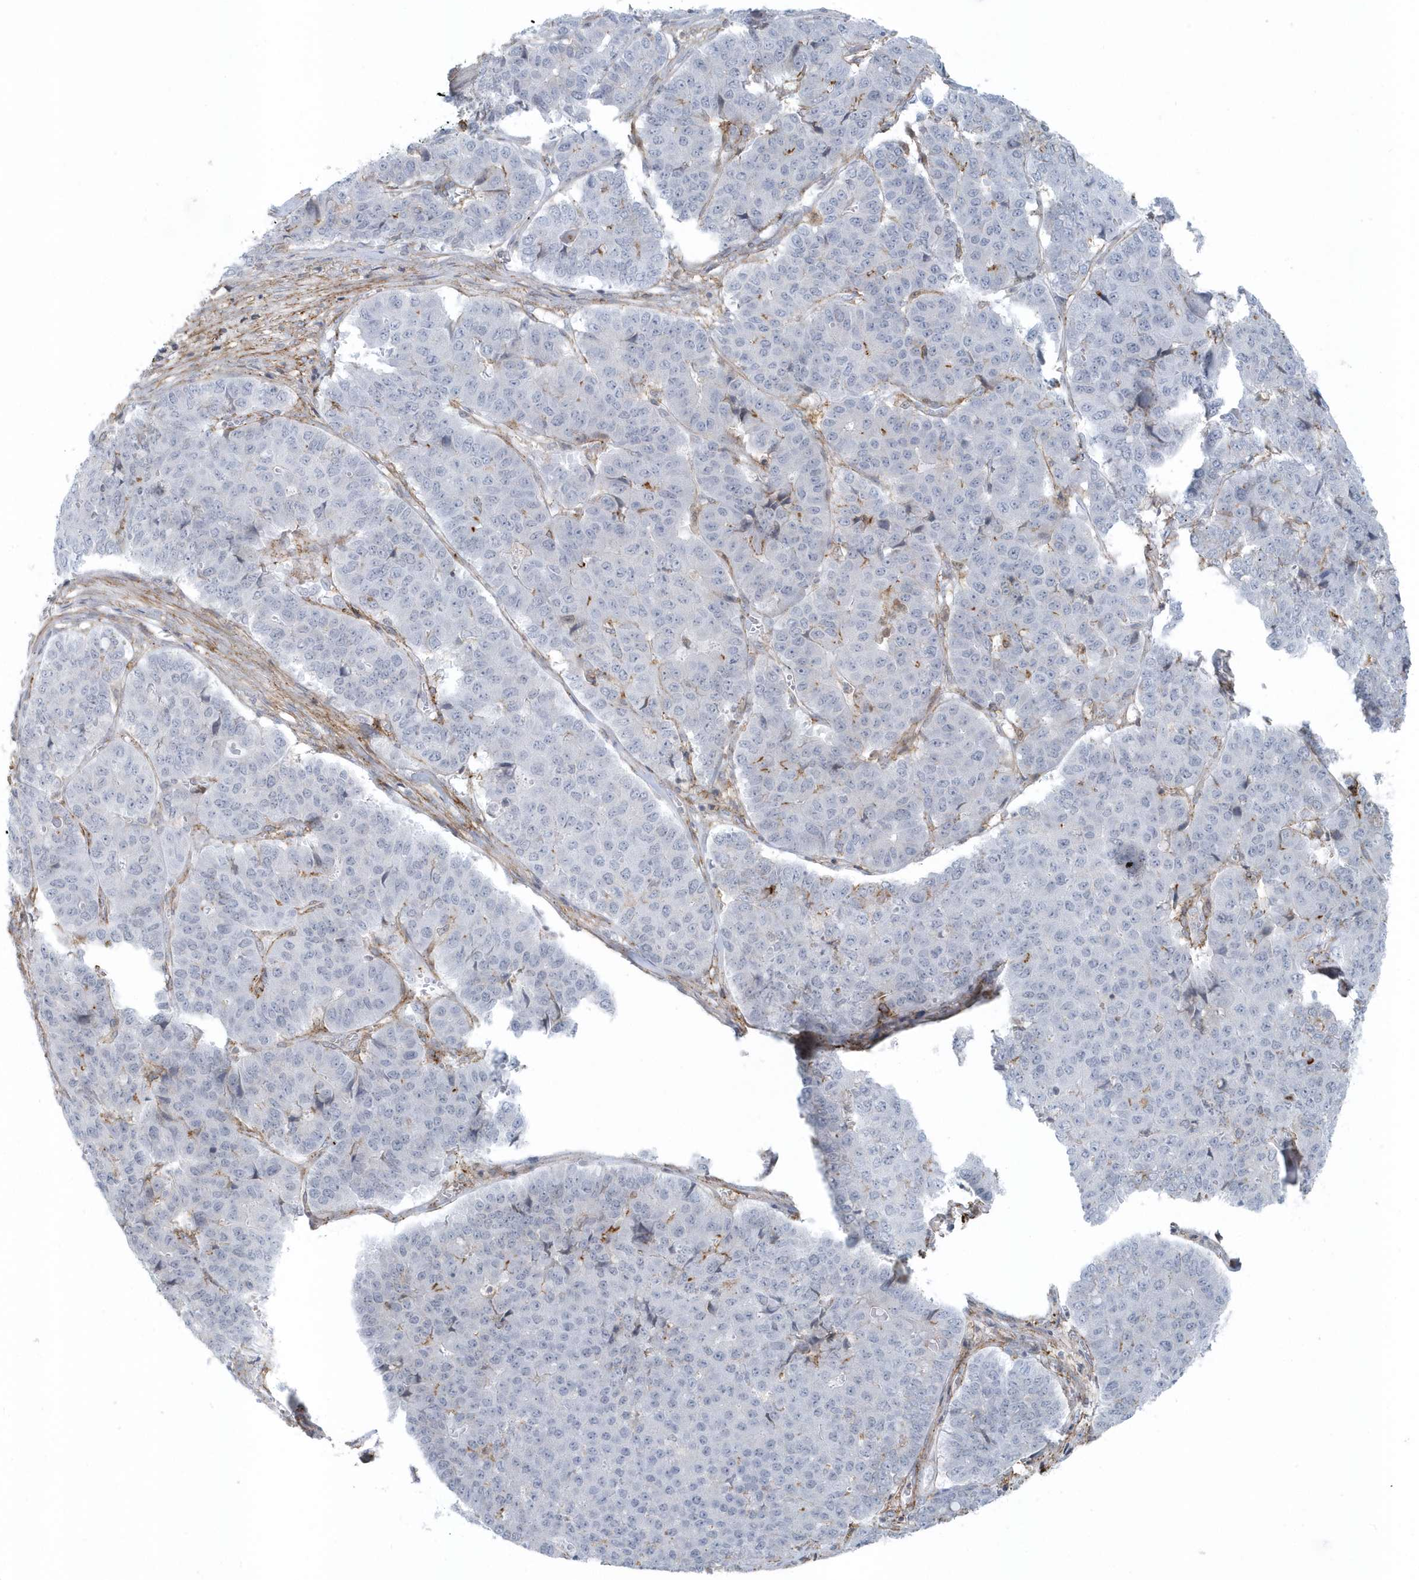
{"staining": {"intensity": "negative", "quantity": "none", "location": "none"}, "tissue": "pancreatic cancer", "cell_type": "Tumor cells", "image_type": "cancer", "snomed": [{"axis": "morphology", "description": "Adenocarcinoma, NOS"}, {"axis": "topography", "description": "Pancreas"}], "caption": "Protein analysis of adenocarcinoma (pancreatic) reveals no significant expression in tumor cells. The staining was performed using DAB (3,3'-diaminobenzidine) to visualize the protein expression in brown, while the nuclei were stained in blue with hematoxylin (Magnification: 20x).", "gene": "CACNB2", "patient": {"sex": "male", "age": 50}}